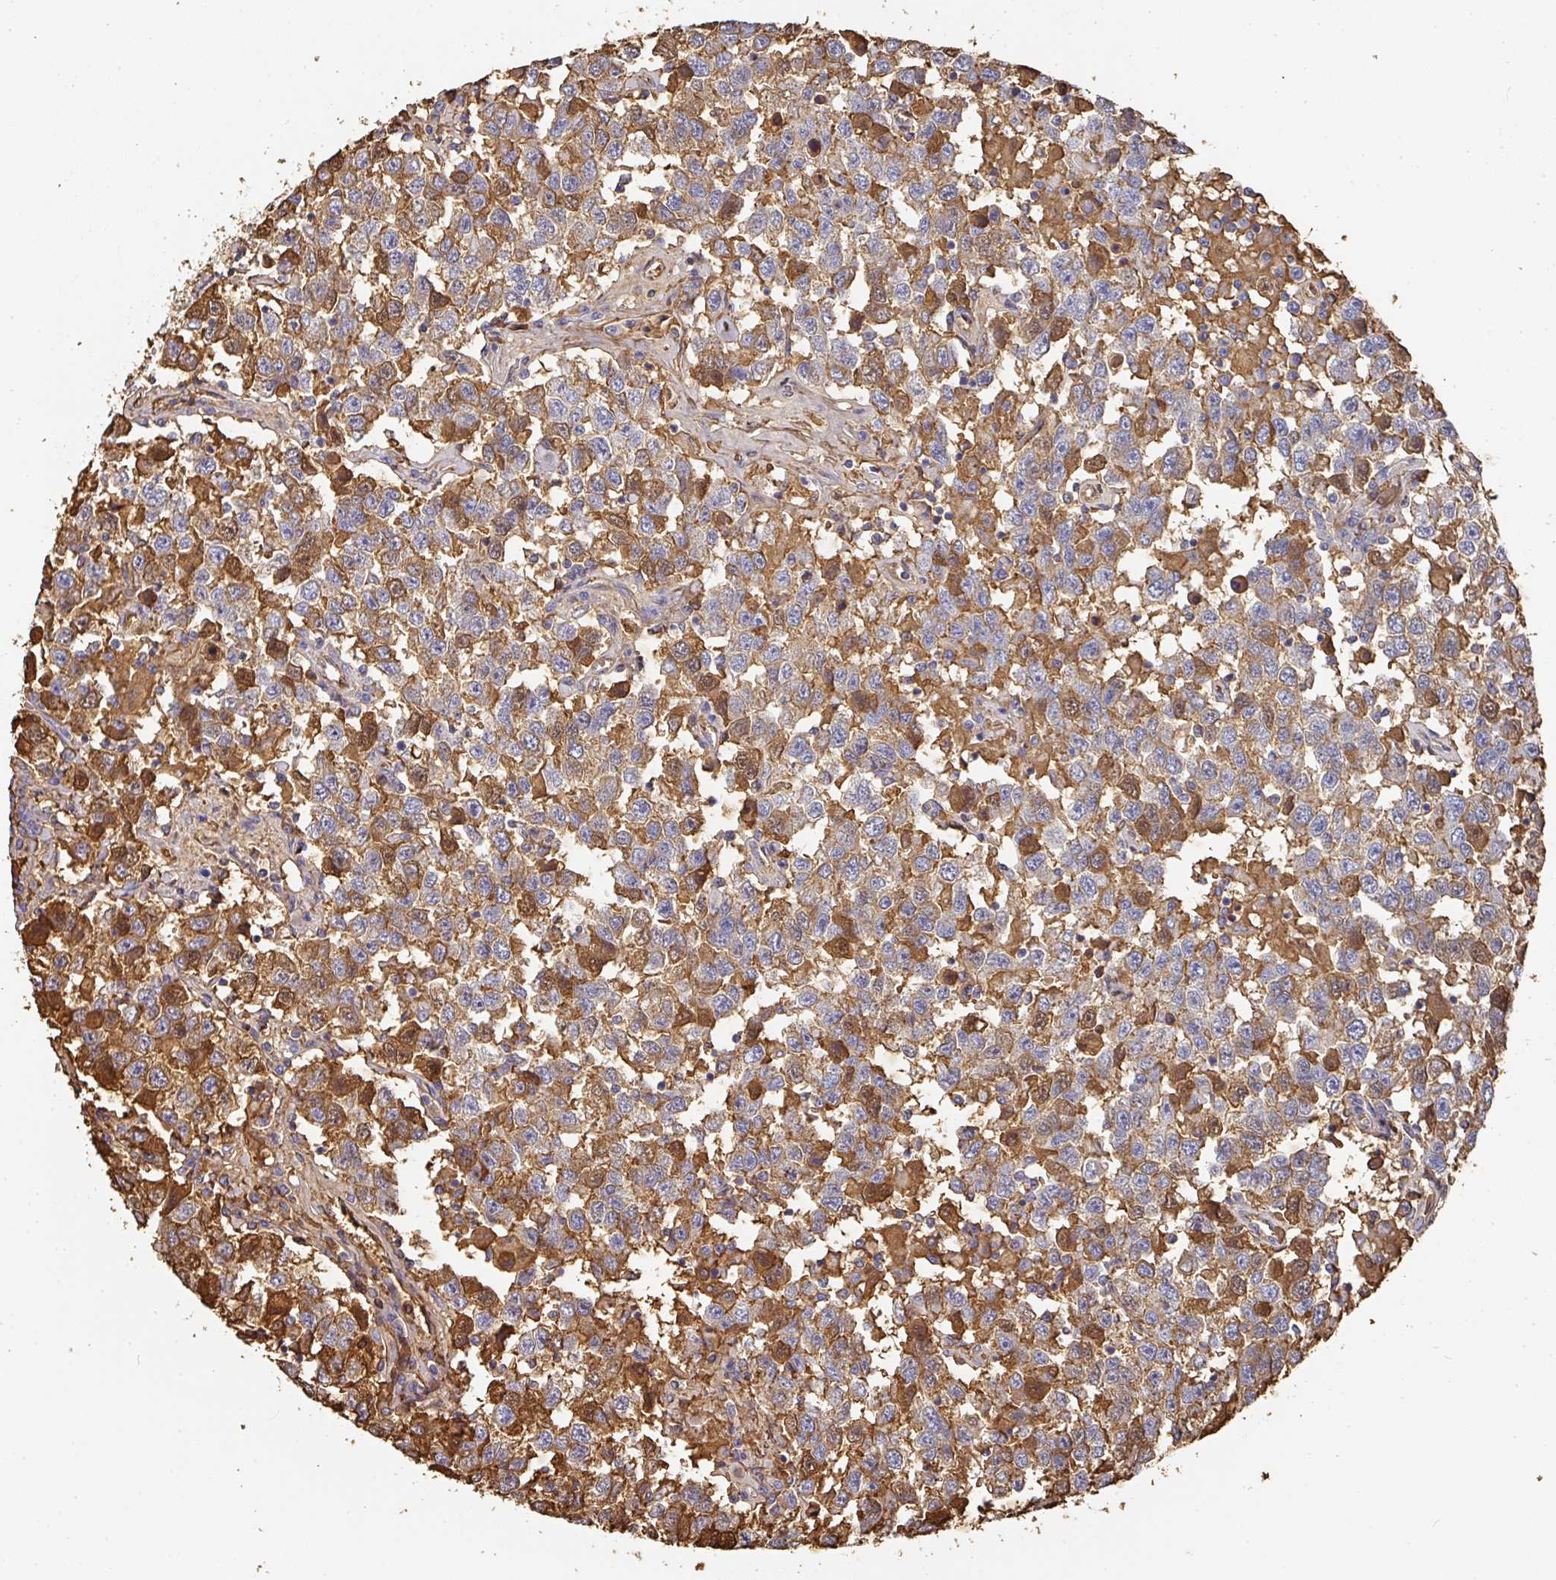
{"staining": {"intensity": "strong", "quantity": "25%-75%", "location": "cytoplasmic/membranous"}, "tissue": "testis cancer", "cell_type": "Tumor cells", "image_type": "cancer", "snomed": [{"axis": "morphology", "description": "Seminoma, NOS"}, {"axis": "topography", "description": "Testis"}], "caption": "Immunohistochemical staining of testis seminoma reveals high levels of strong cytoplasmic/membranous protein staining in about 25%-75% of tumor cells.", "gene": "ALB", "patient": {"sex": "male", "age": 41}}